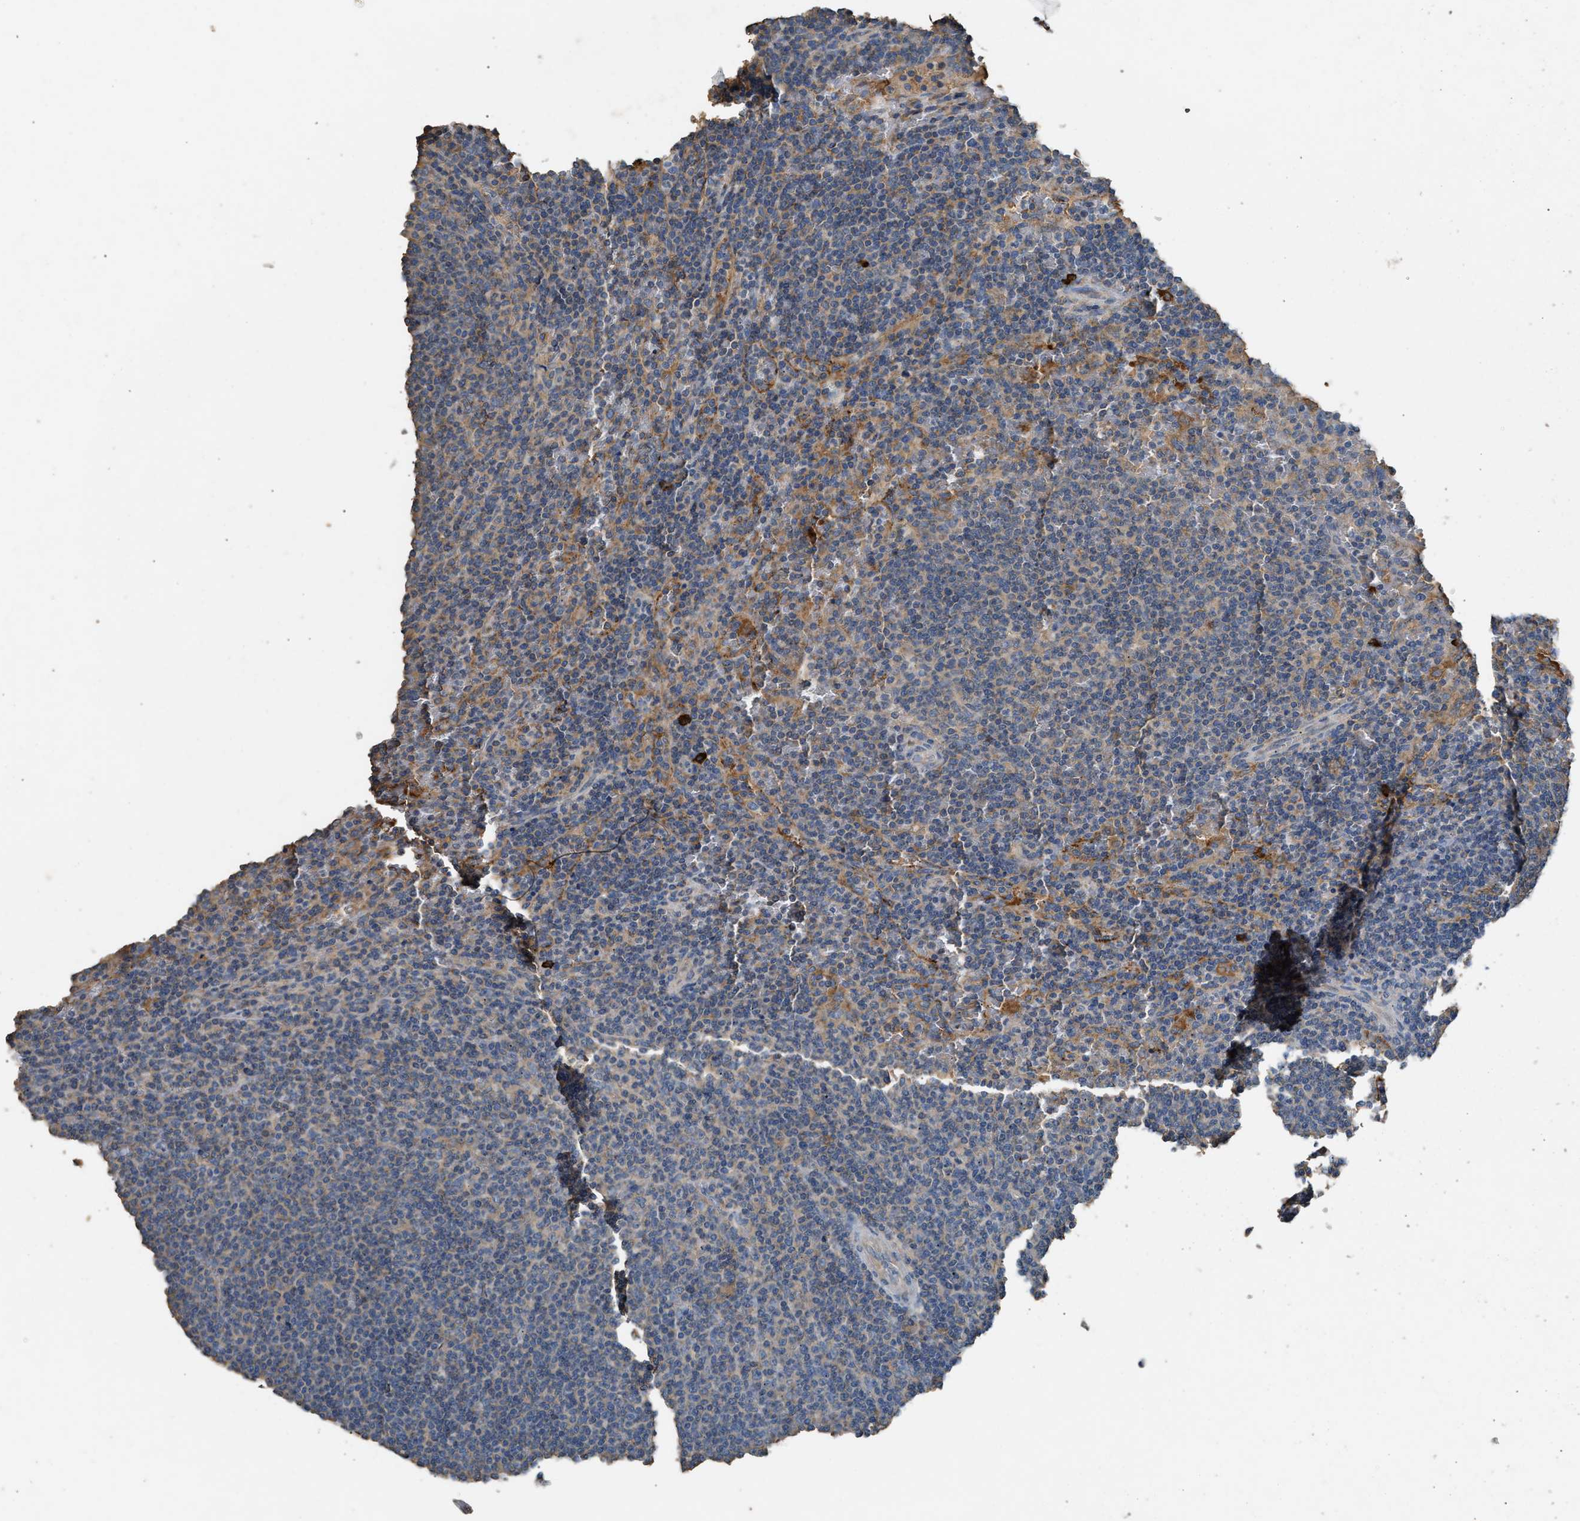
{"staining": {"intensity": "weak", "quantity": "<25%", "location": "cytoplasmic/membranous"}, "tissue": "lymphoma", "cell_type": "Tumor cells", "image_type": "cancer", "snomed": [{"axis": "morphology", "description": "Malignant lymphoma, non-Hodgkin's type, Low grade"}, {"axis": "topography", "description": "Spleen"}], "caption": "Tumor cells show no significant protein positivity in malignant lymphoma, non-Hodgkin's type (low-grade).", "gene": "TMEM268", "patient": {"sex": "female", "age": 50}}